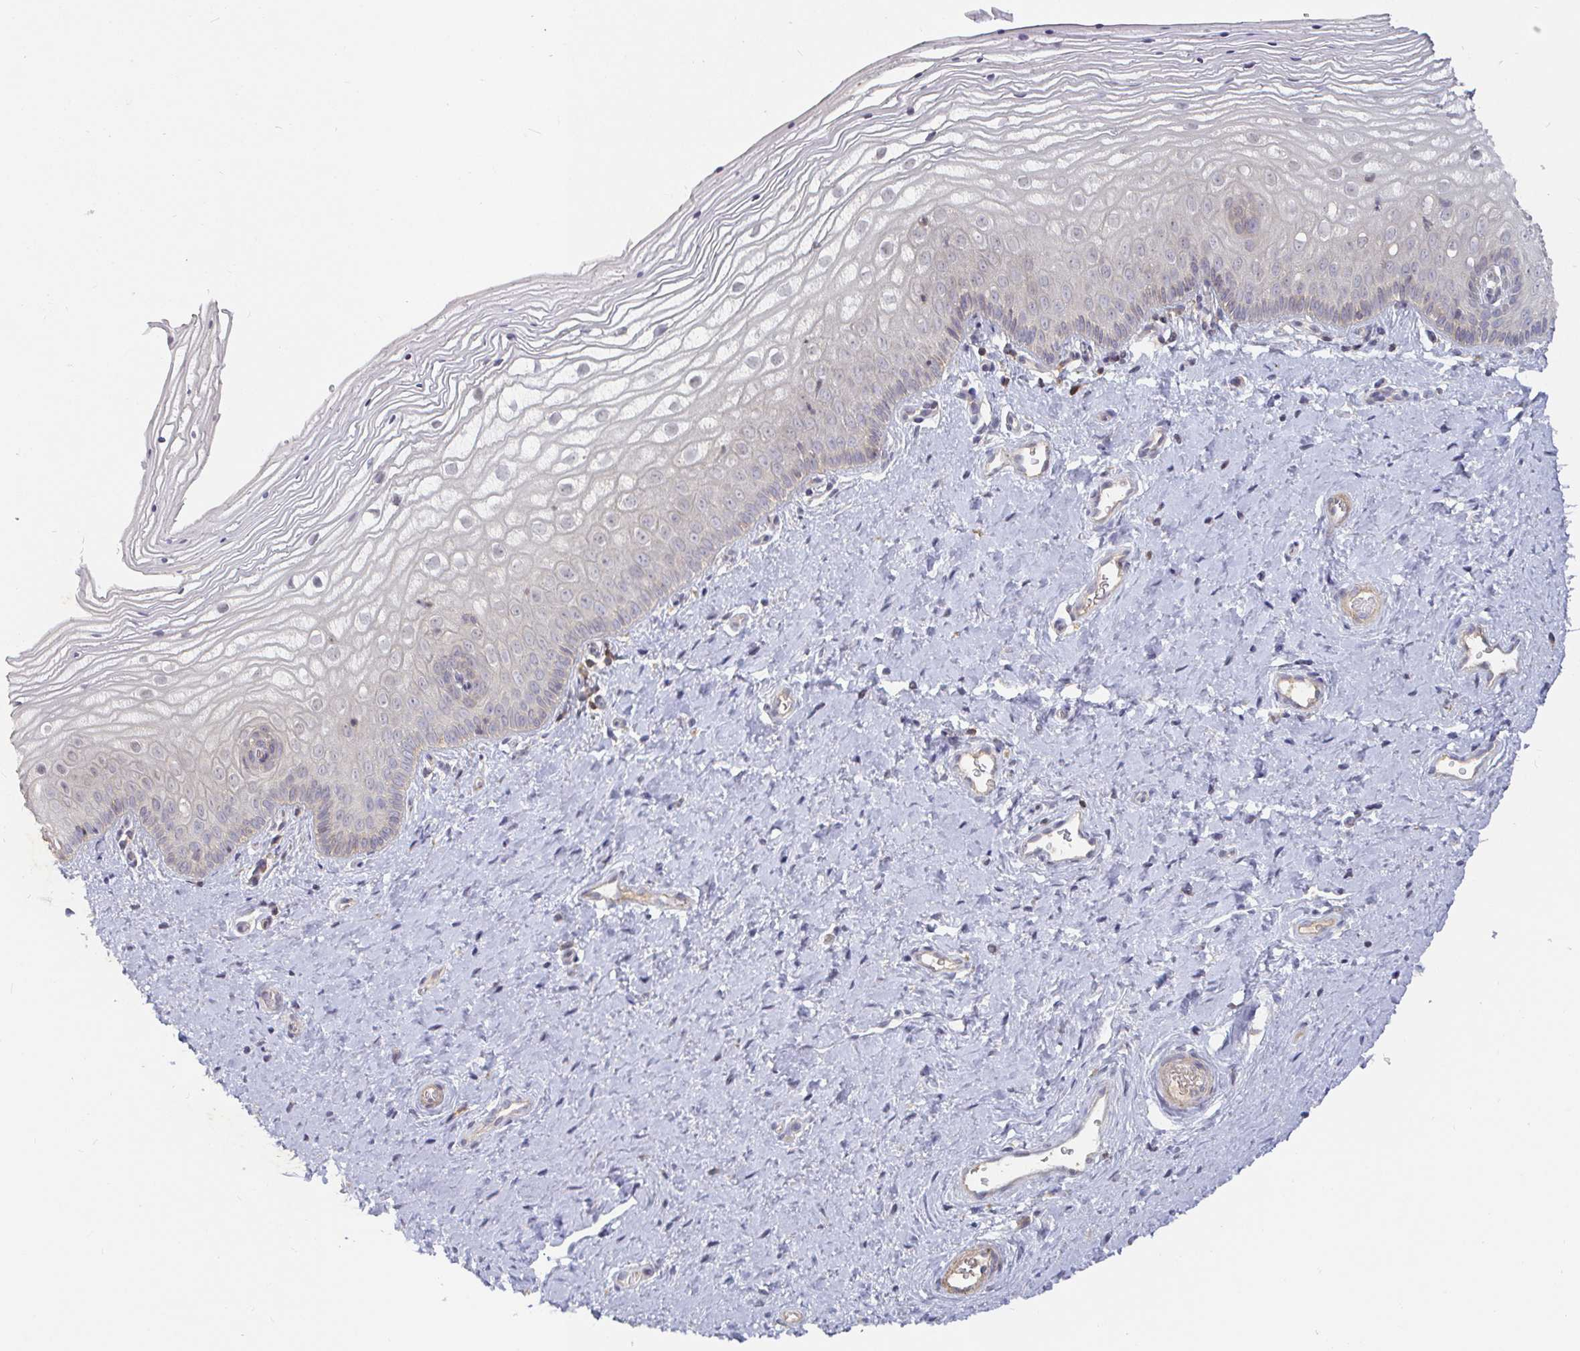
{"staining": {"intensity": "negative", "quantity": "none", "location": "none"}, "tissue": "vagina", "cell_type": "Squamous epithelial cells", "image_type": "normal", "snomed": [{"axis": "morphology", "description": "Normal tissue, NOS"}, {"axis": "topography", "description": "Vagina"}], "caption": "High power microscopy micrograph of an immunohistochemistry micrograph of benign vagina, revealing no significant expression in squamous epithelial cells. (DAB (3,3'-diaminobenzidine) immunohistochemistry, high magnification).", "gene": "CDH18", "patient": {"sex": "female", "age": 39}}